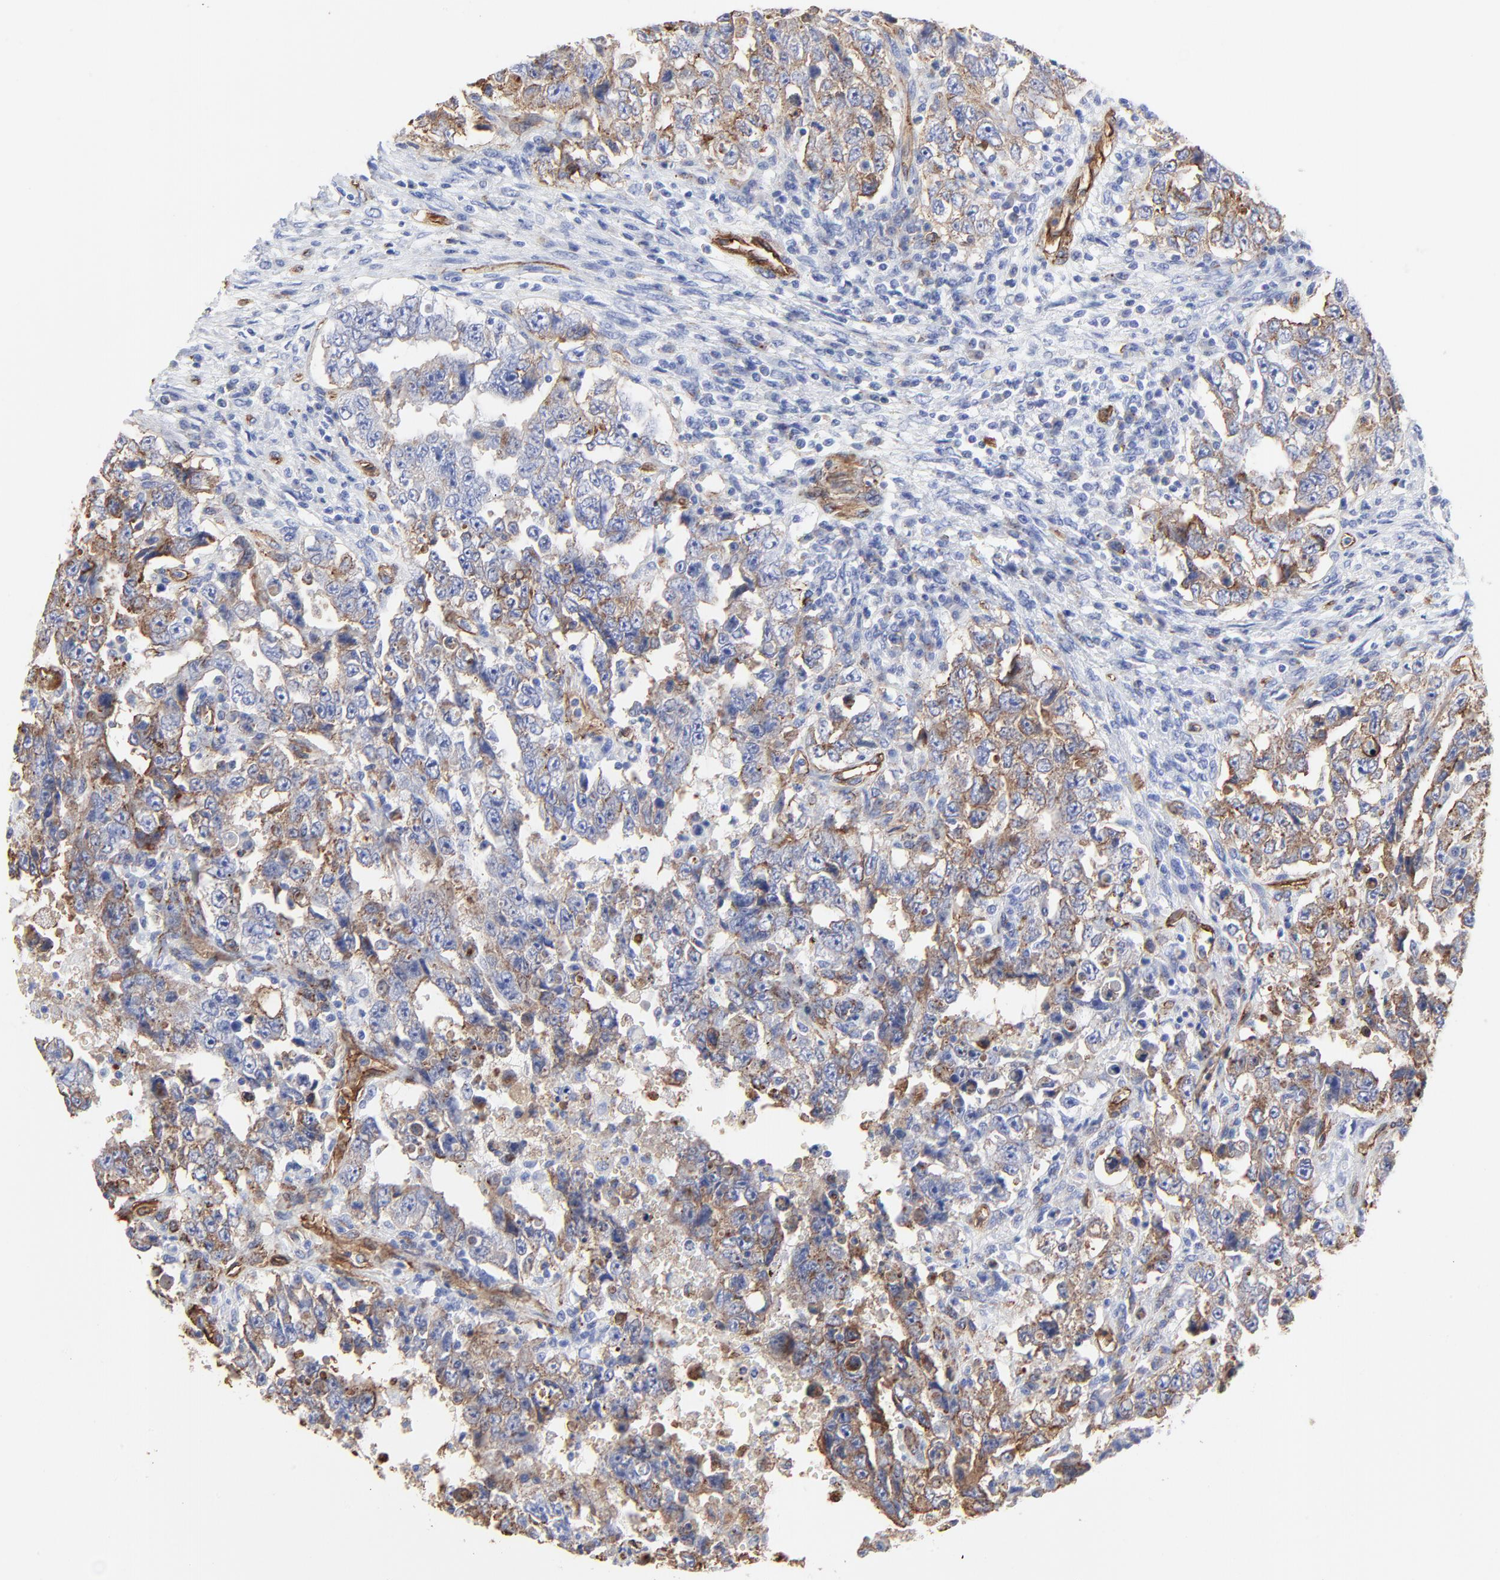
{"staining": {"intensity": "moderate", "quantity": ">75%", "location": "cytoplasmic/membranous"}, "tissue": "testis cancer", "cell_type": "Tumor cells", "image_type": "cancer", "snomed": [{"axis": "morphology", "description": "Carcinoma, Embryonal, NOS"}, {"axis": "topography", "description": "Testis"}], "caption": "Testis cancer stained for a protein (brown) demonstrates moderate cytoplasmic/membranous positive expression in about >75% of tumor cells.", "gene": "CAV1", "patient": {"sex": "male", "age": 26}}